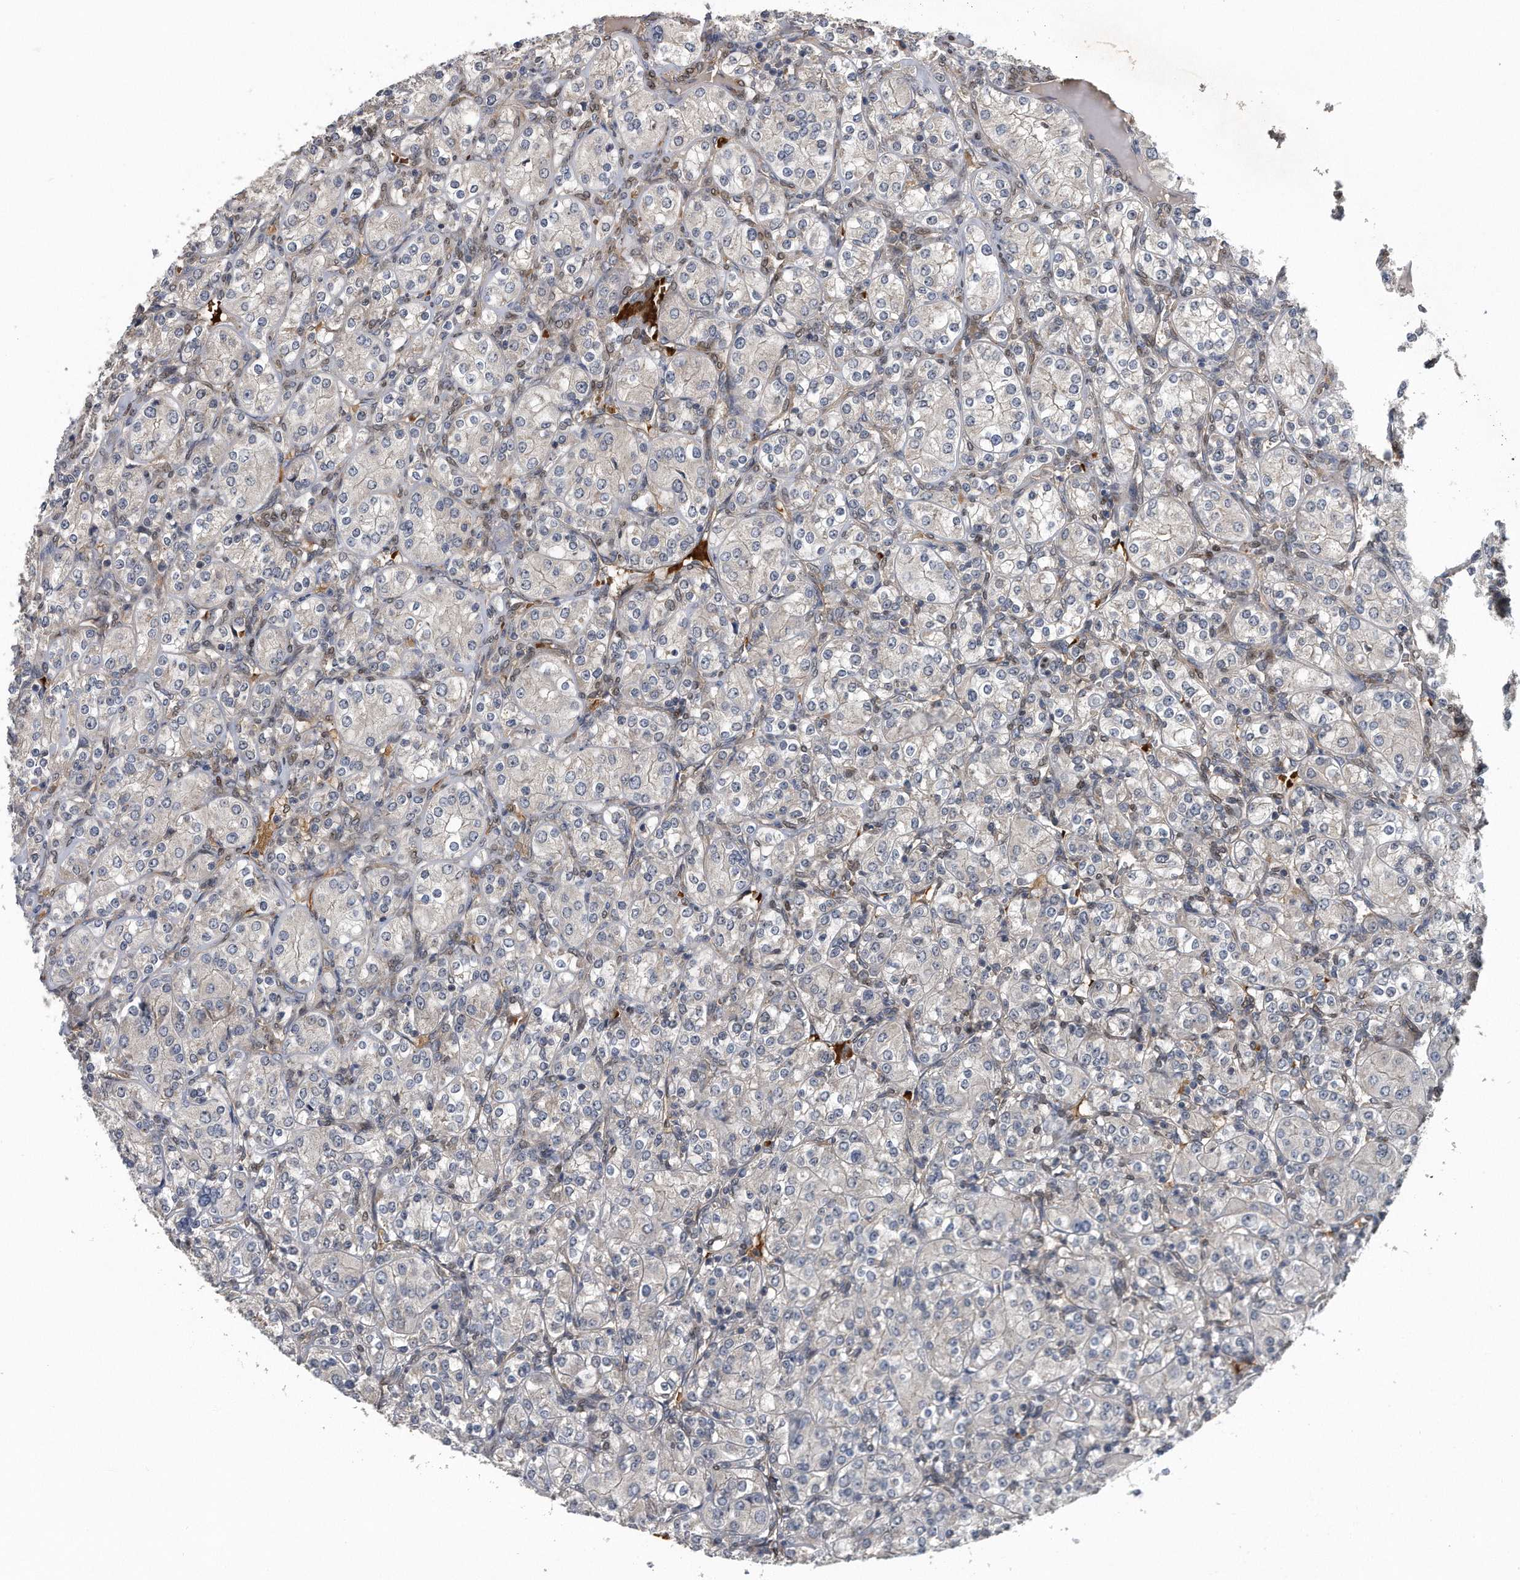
{"staining": {"intensity": "negative", "quantity": "none", "location": "none"}, "tissue": "renal cancer", "cell_type": "Tumor cells", "image_type": "cancer", "snomed": [{"axis": "morphology", "description": "Adenocarcinoma, NOS"}, {"axis": "topography", "description": "Kidney"}], "caption": "Tumor cells show no significant expression in renal cancer (adenocarcinoma).", "gene": "ZNF79", "patient": {"sex": "male", "age": 77}}